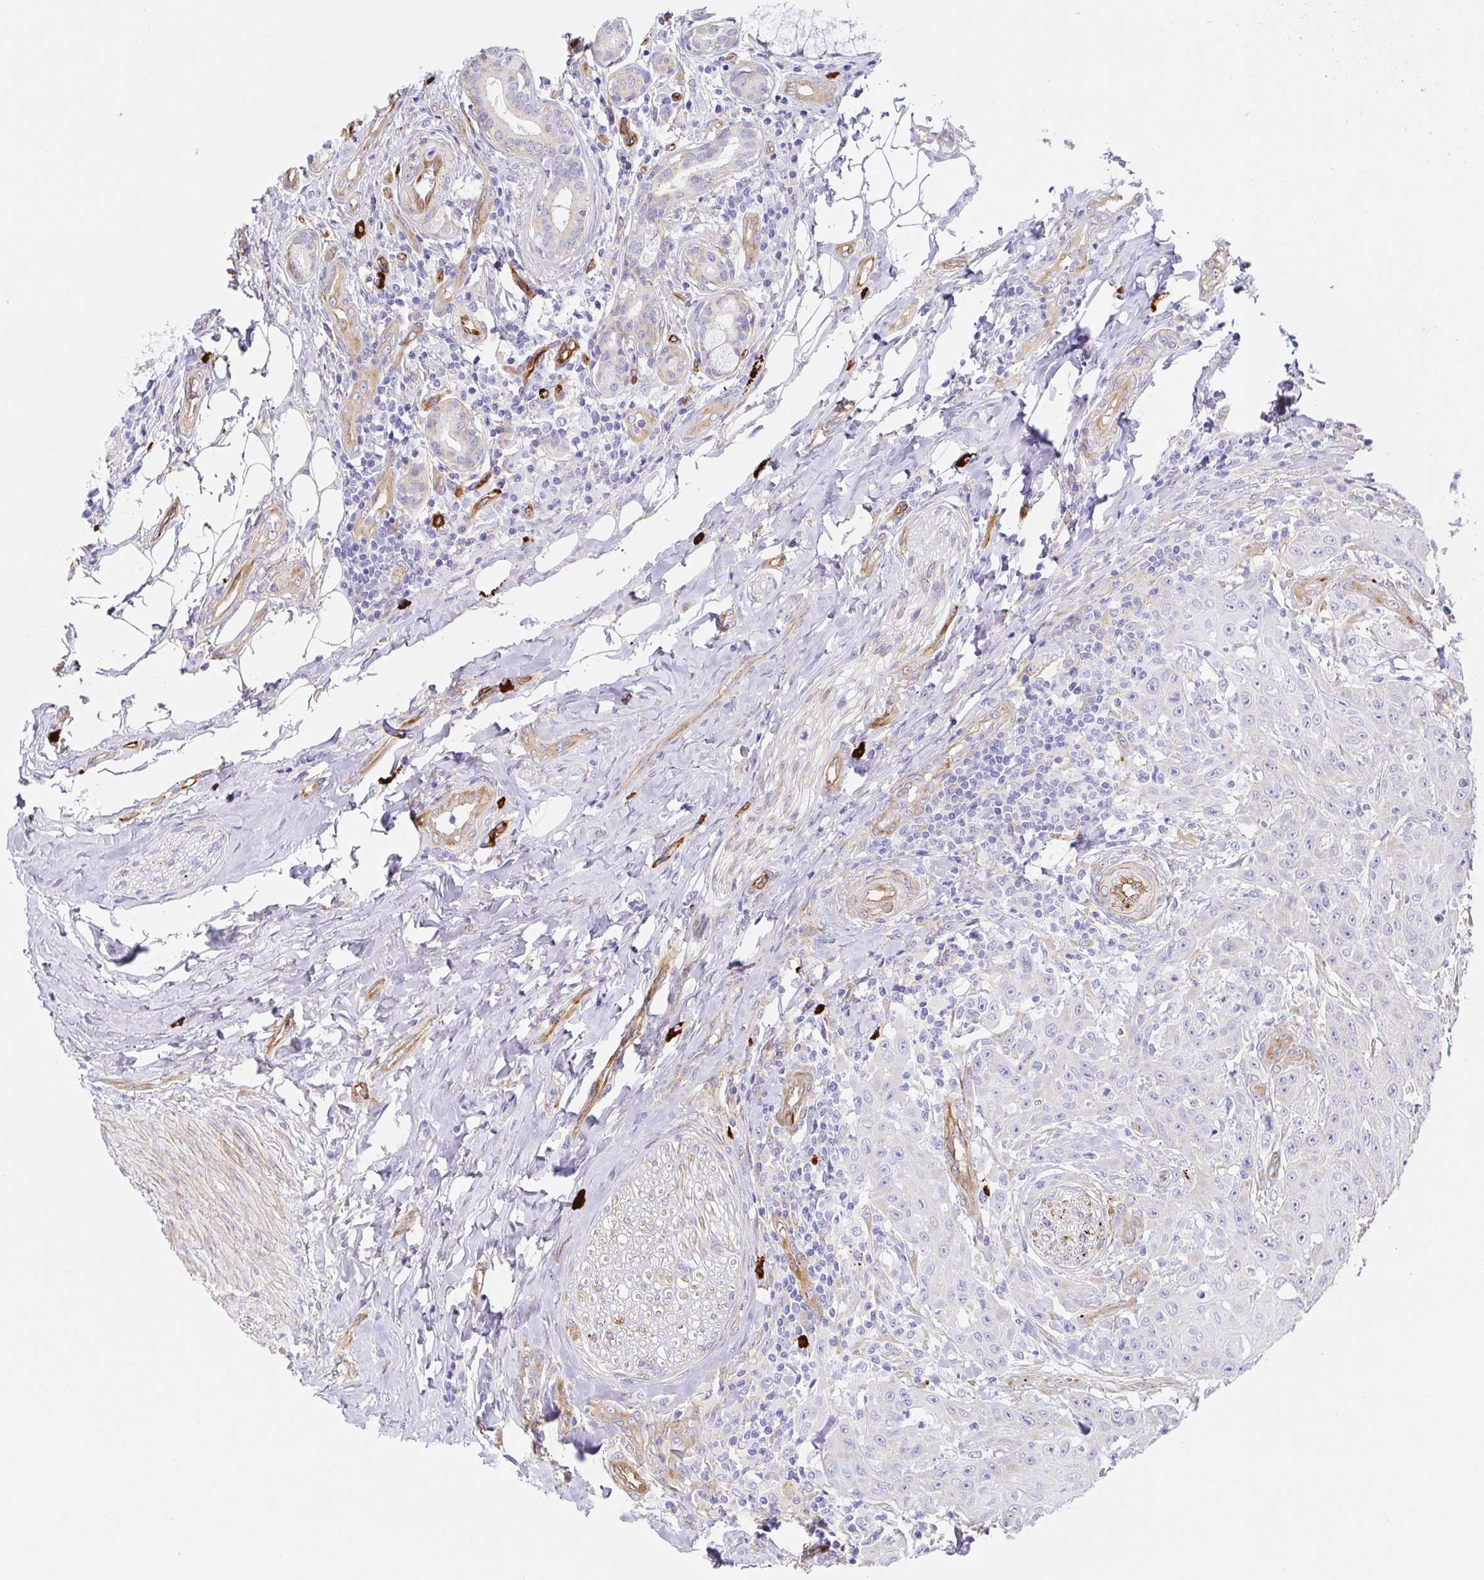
{"staining": {"intensity": "negative", "quantity": "none", "location": "none"}, "tissue": "head and neck cancer", "cell_type": "Tumor cells", "image_type": "cancer", "snomed": [{"axis": "morphology", "description": "Normal tissue, NOS"}, {"axis": "morphology", "description": "Squamous cell carcinoma, NOS"}, {"axis": "topography", "description": "Oral tissue"}, {"axis": "topography", "description": "Head-Neck"}], "caption": "Tumor cells show no significant protein positivity in head and neck squamous cell carcinoma. (Stains: DAB (3,3'-diaminobenzidine) IHC with hematoxylin counter stain, Microscopy: brightfield microscopy at high magnification).", "gene": "DOCK1", "patient": {"sex": "female", "age": 55}}